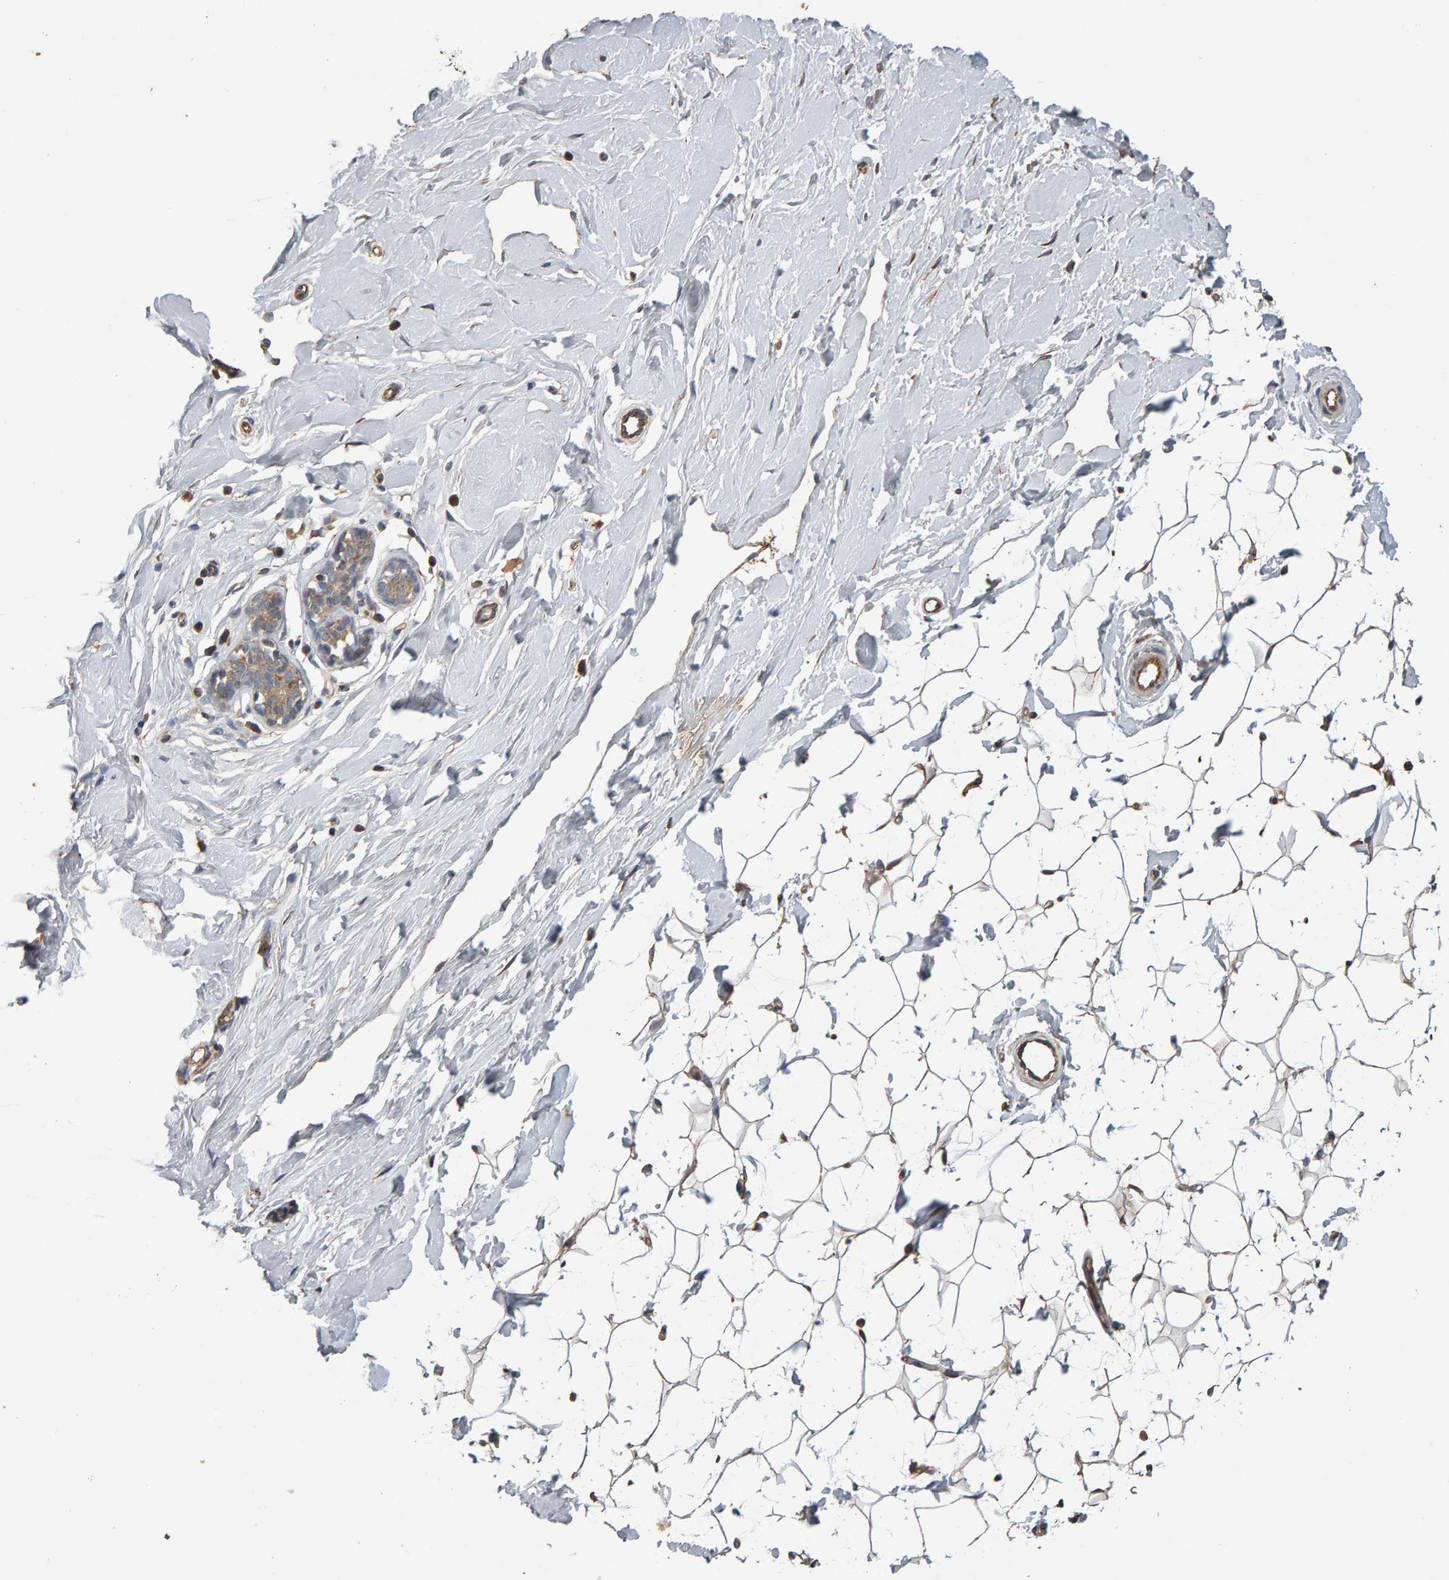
{"staining": {"intensity": "moderate", "quantity": "25%-75%", "location": "cytoplasmic/membranous"}, "tissue": "breast", "cell_type": "Adipocytes", "image_type": "normal", "snomed": [{"axis": "morphology", "description": "Normal tissue, NOS"}, {"axis": "topography", "description": "Breast"}], "caption": "Immunohistochemistry (DAB) staining of normal human breast exhibits moderate cytoplasmic/membranous protein expression in approximately 25%-75% of adipocytes. Nuclei are stained in blue.", "gene": "COASY", "patient": {"sex": "female", "age": 23}}